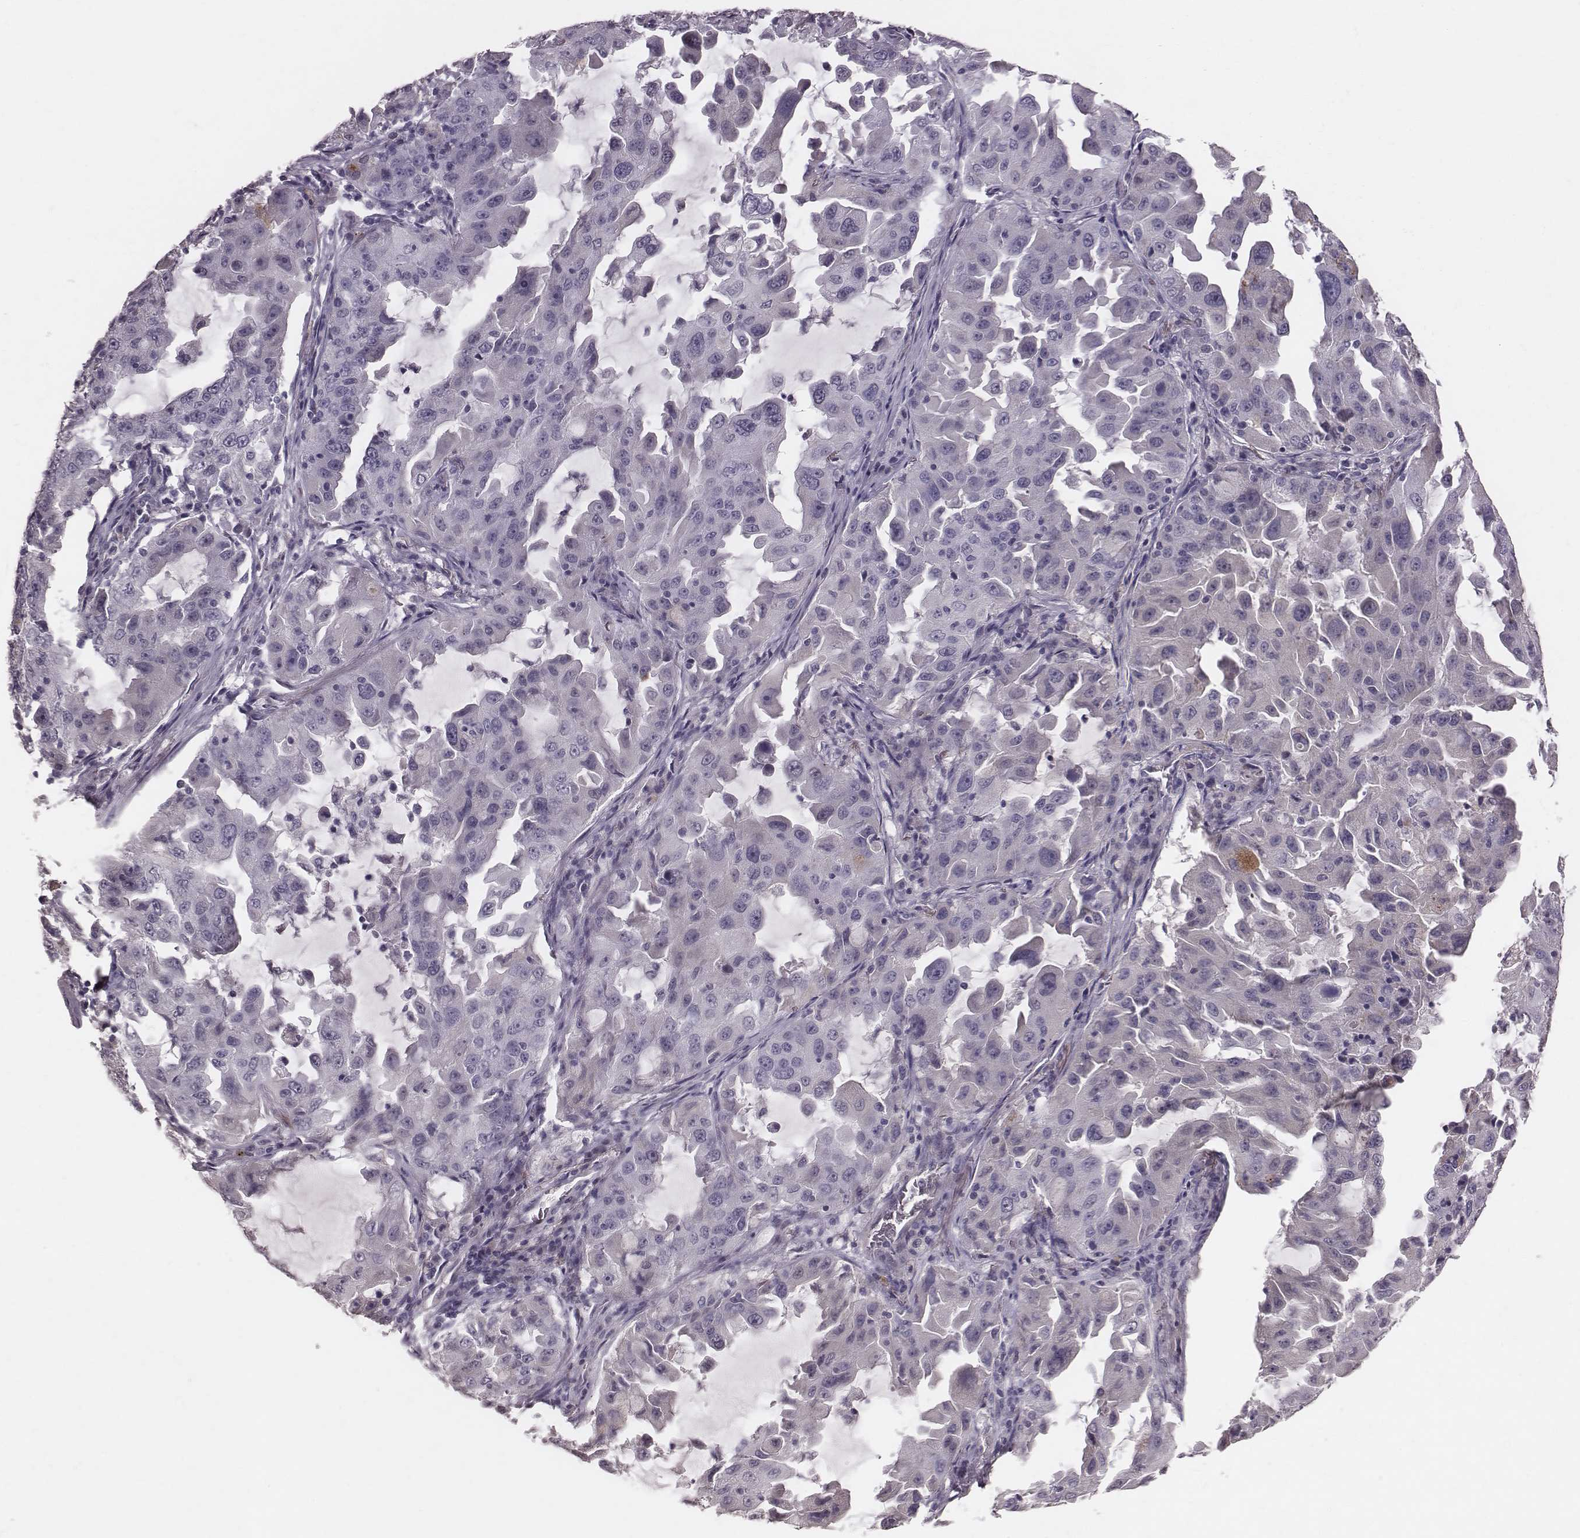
{"staining": {"intensity": "negative", "quantity": "none", "location": "none"}, "tissue": "lung cancer", "cell_type": "Tumor cells", "image_type": "cancer", "snomed": [{"axis": "morphology", "description": "Adenocarcinoma, NOS"}, {"axis": "topography", "description": "Lung"}], "caption": "DAB (3,3'-diaminobenzidine) immunohistochemical staining of lung cancer demonstrates no significant positivity in tumor cells. (DAB immunohistochemistry (IHC), high magnification).", "gene": "CFTR", "patient": {"sex": "female", "age": 61}}